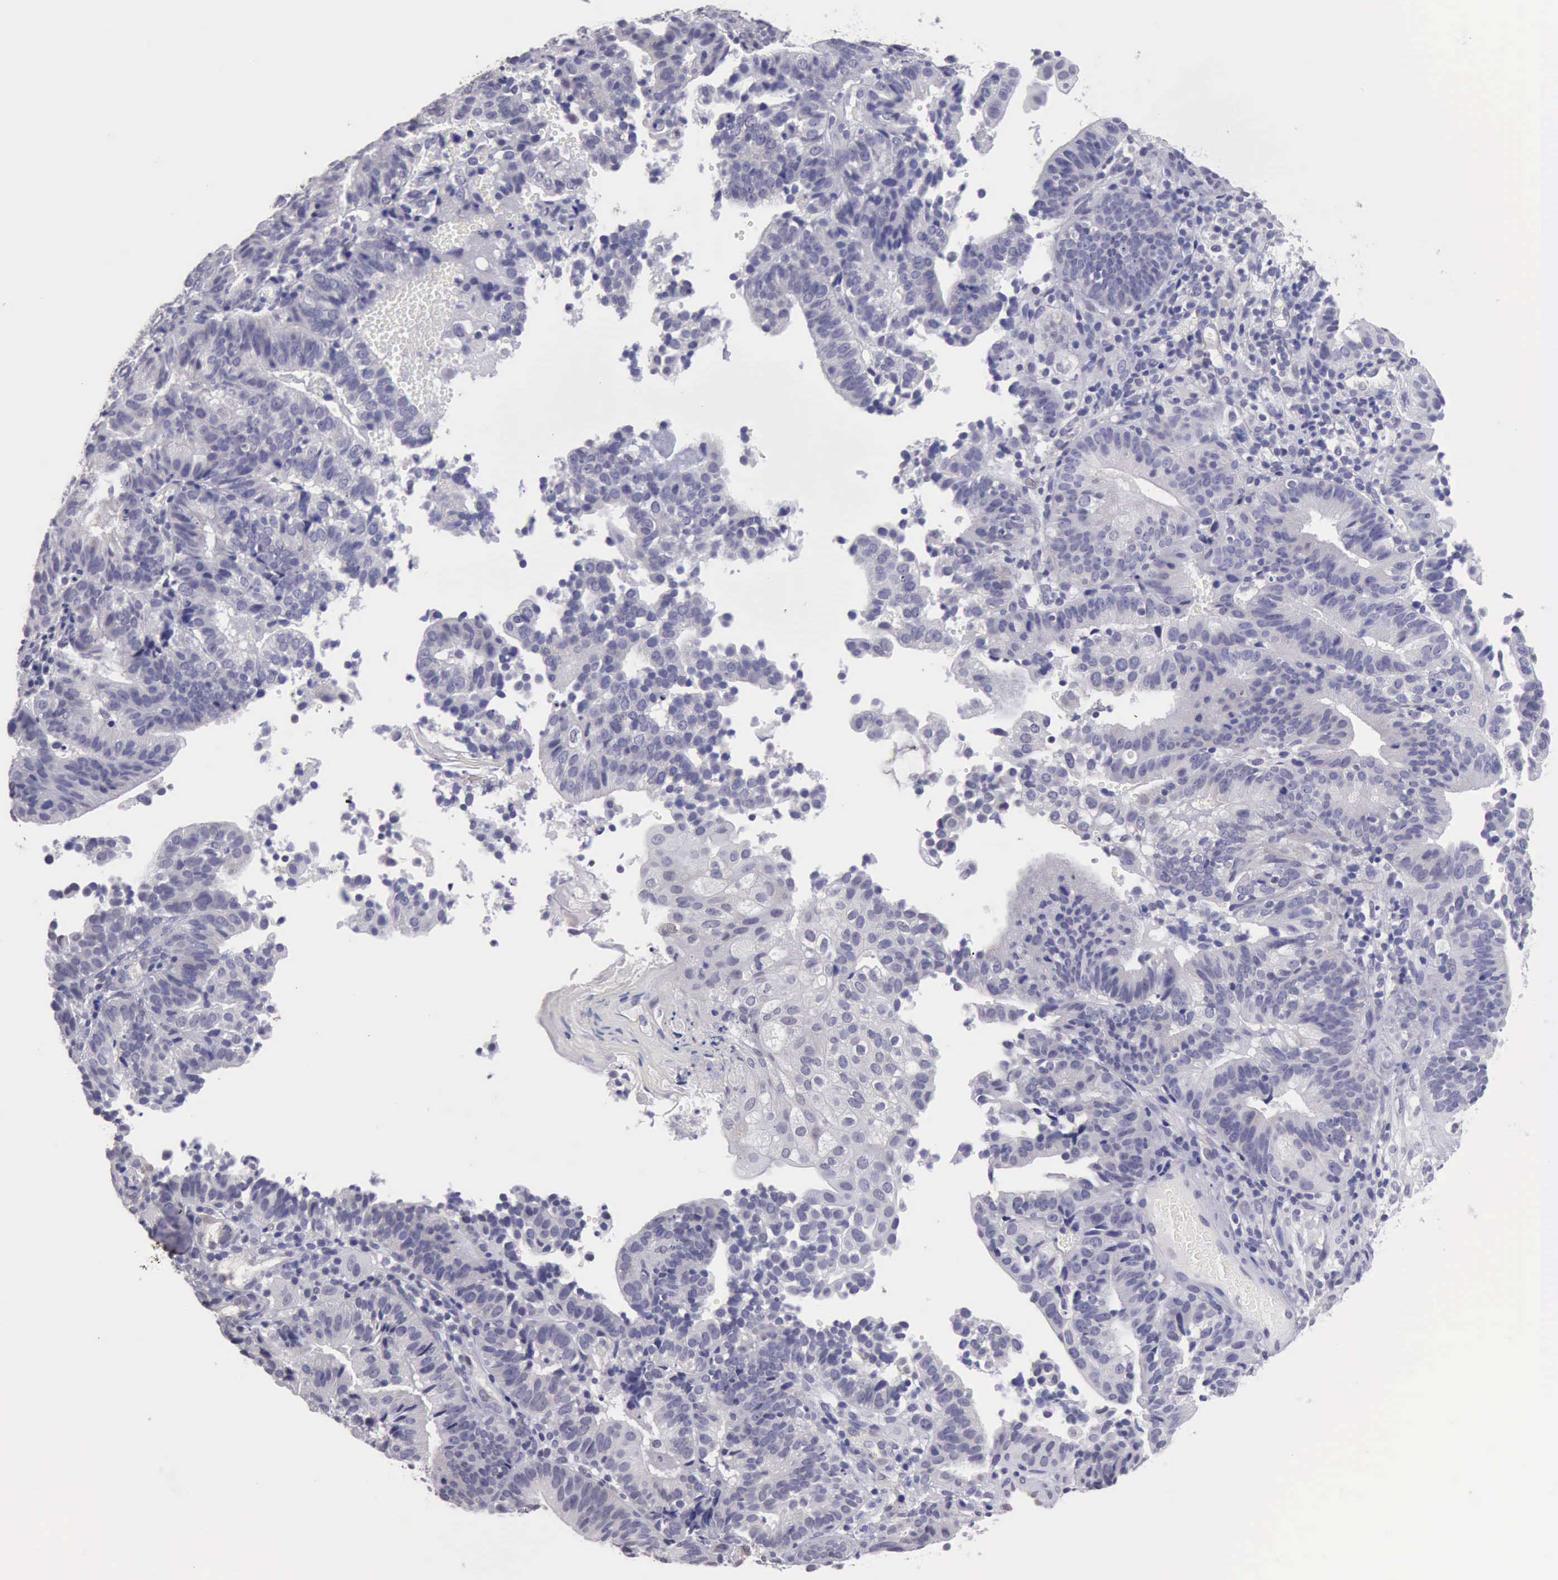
{"staining": {"intensity": "negative", "quantity": "none", "location": "none"}, "tissue": "cervical cancer", "cell_type": "Tumor cells", "image_type": "cancer", "snomed": [{"axis": "morphology", "description": "Adenocarcinoma, NOS"}, {"axis": "topography", "description": "Cervix"}], "caption": "Immunohistochemistry (IHC) photomicrograph of adenocarcinoma (cervical) stained for a protein (brown), which reveals no expression in tumor cells.", "gene": "KCND1", "patient": {"sex": "female", "age": 60}}